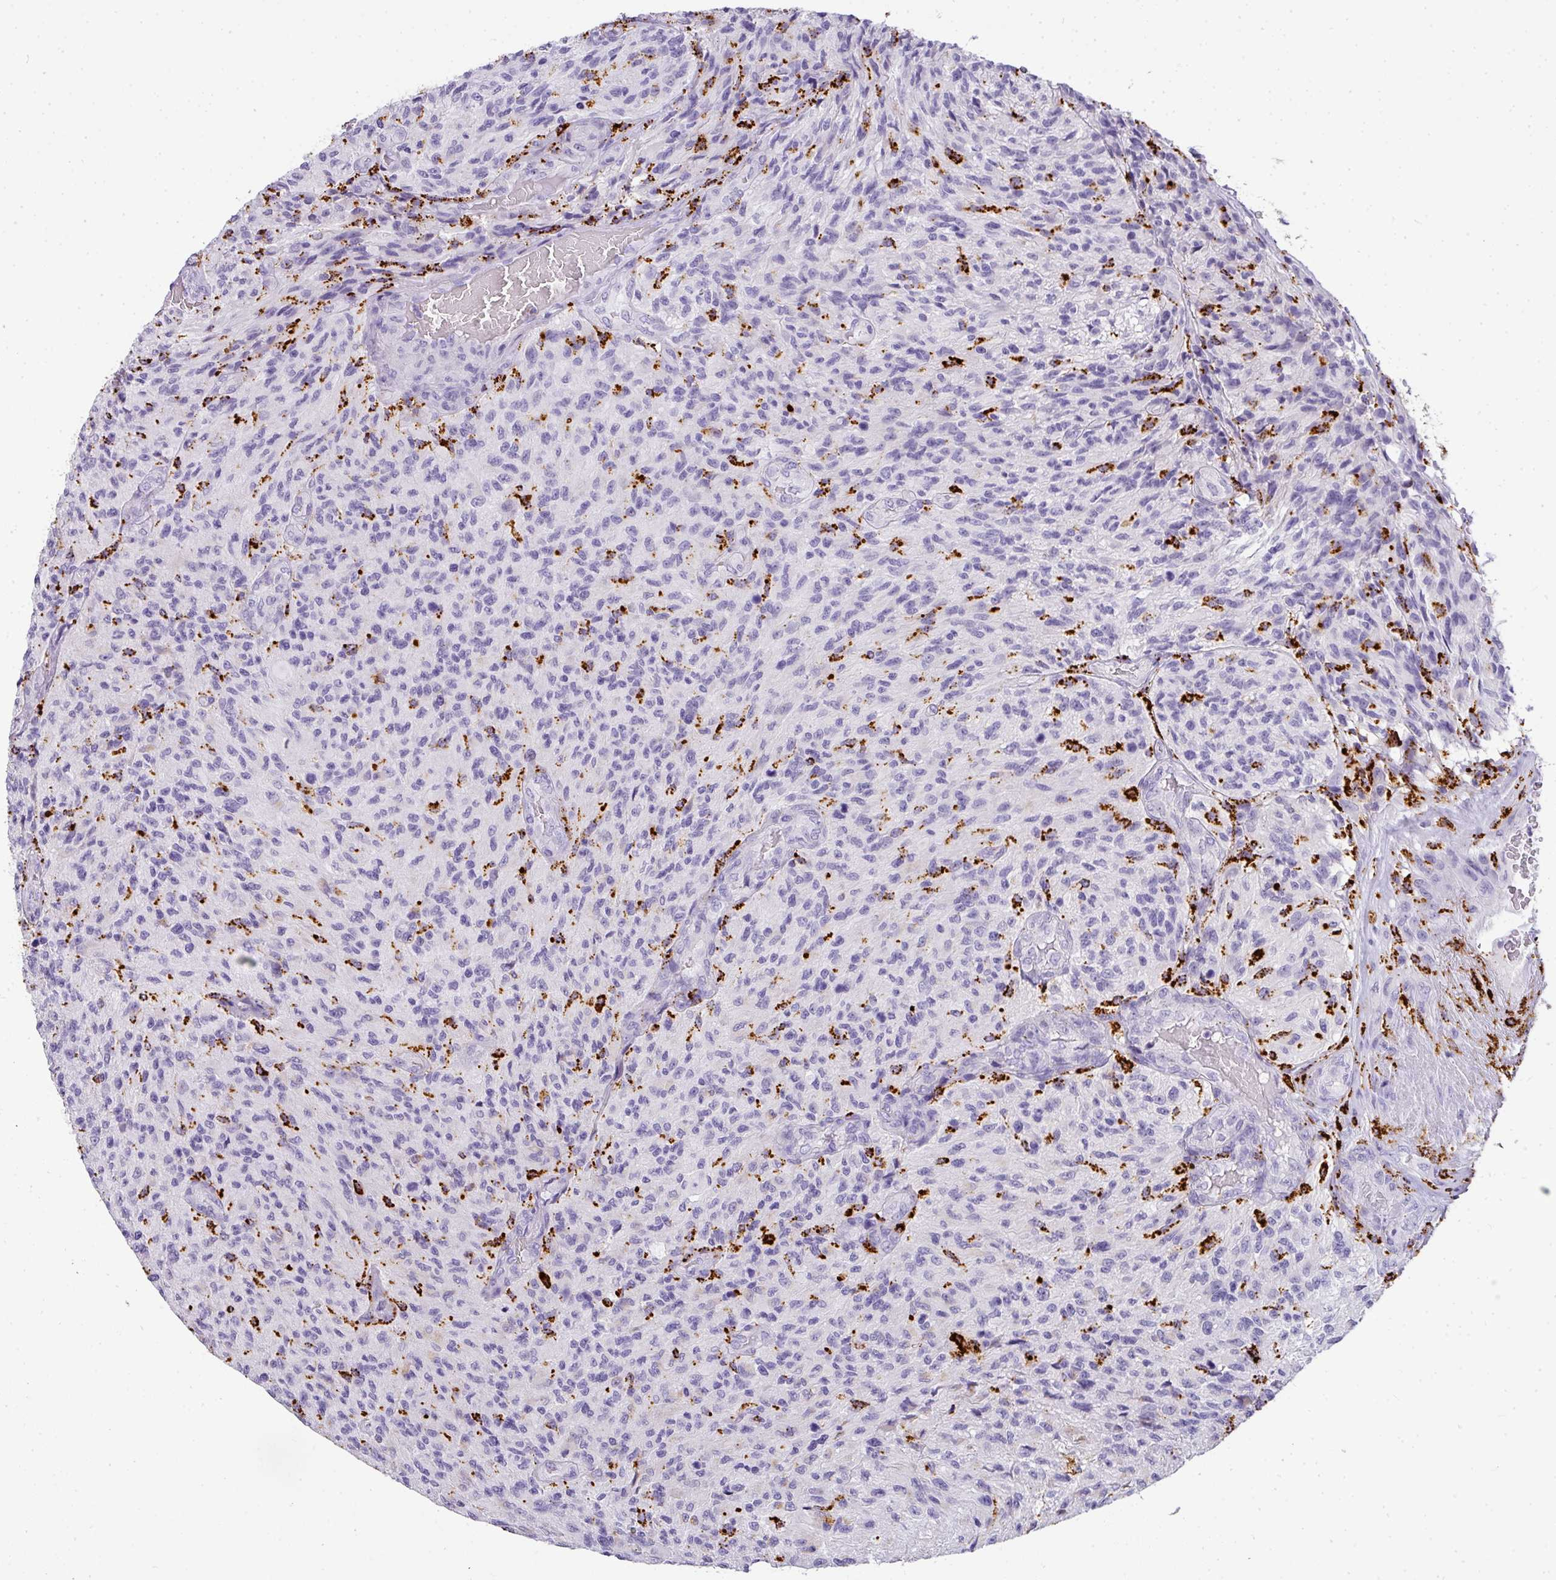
{"staining": {"intensity": "negative", "quantity": "none", "location": "none"}, "tissue": "glioma", "cell_type": "Tumor cells", "image_type": "cancer", "snomed": [{"axis": "morphology", "description": "Normal tissue, NOS"}, {"axis": "morphology", "description": "Glioma, malignant, High grade"}, {"axis": "topography", "description": "Cerebral cortex"}], "caption": "Tumor cells show no significant protein expression in glioma. The staining was performed using DAB (3,3'-diaminobenzidine) to visualize the protein expression in brown, while the nuclei were stained in blue with hematoxylin (Magnification: 20x).", "gene": "MMACHC", "patient": {"sex": "male", "age": 56}}